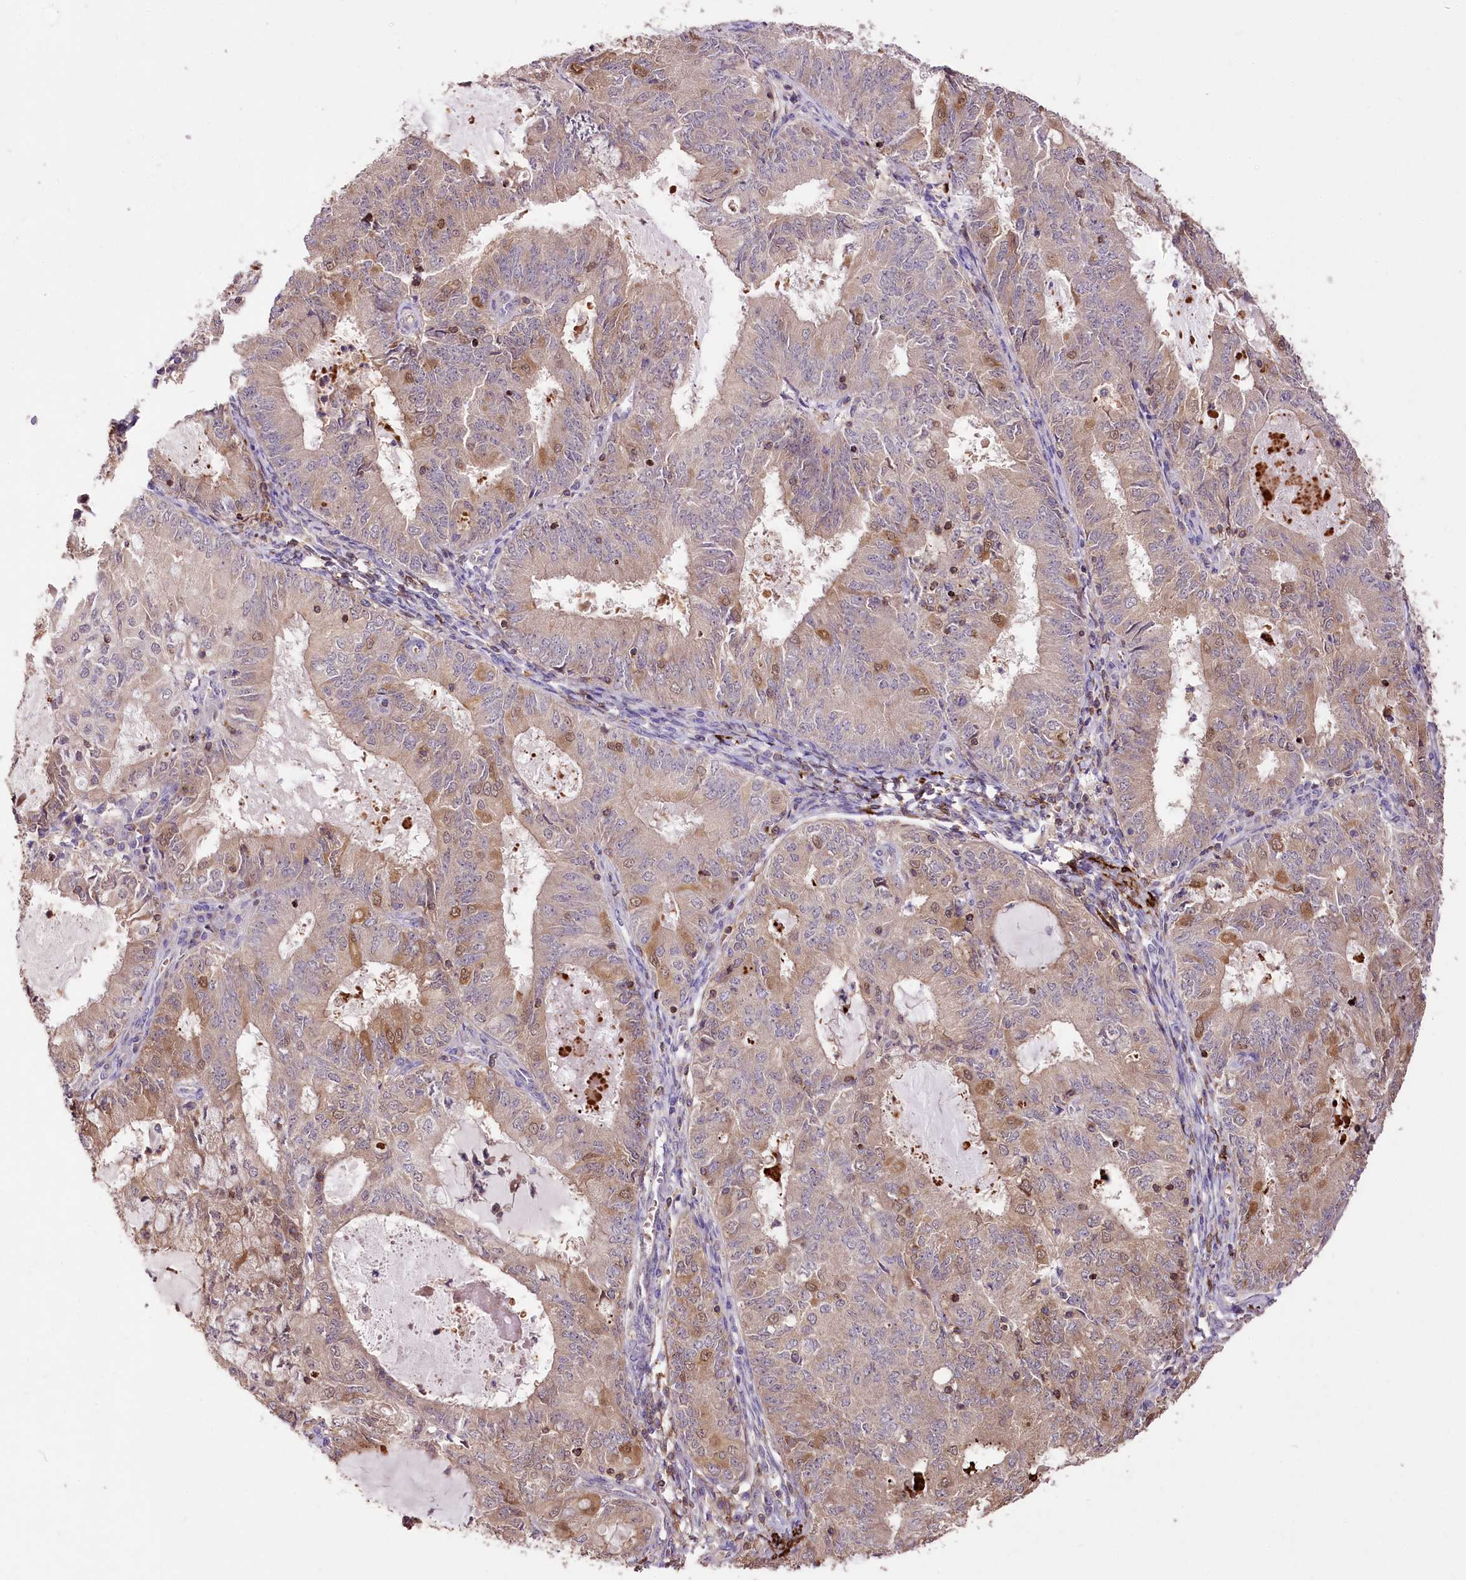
{"staining": {"intensity": "moderate", "quantity": "<25%", "location": "cytoplasmic/membranous,nuclear"}, "tissue": "endometrial cancer", "cell_type": "Tumor cells", "image_type": "cancer", "snomed": [{"axis": "morphology", "description": "Adenocarcinoma, NOS"}, {"axis": "topography", "description": "Endometrium"}], "caption": "Adenocarcinoma (endometrial) stained with DAB (3,3'-diaminobenzidine) immunohistochemistry demonstrates low levels of moderate cytoplasmic/membranous and nuclear positivity in approximately <25% of tumor cells. Using DAB (3,3'-diaminobenzidine) (brown) and hematoxylin (blue) stains, captured at high magnification using brightfield microscopy.", "gene": "SERGEF", "patient": {"sex": "female", "age": 57}}